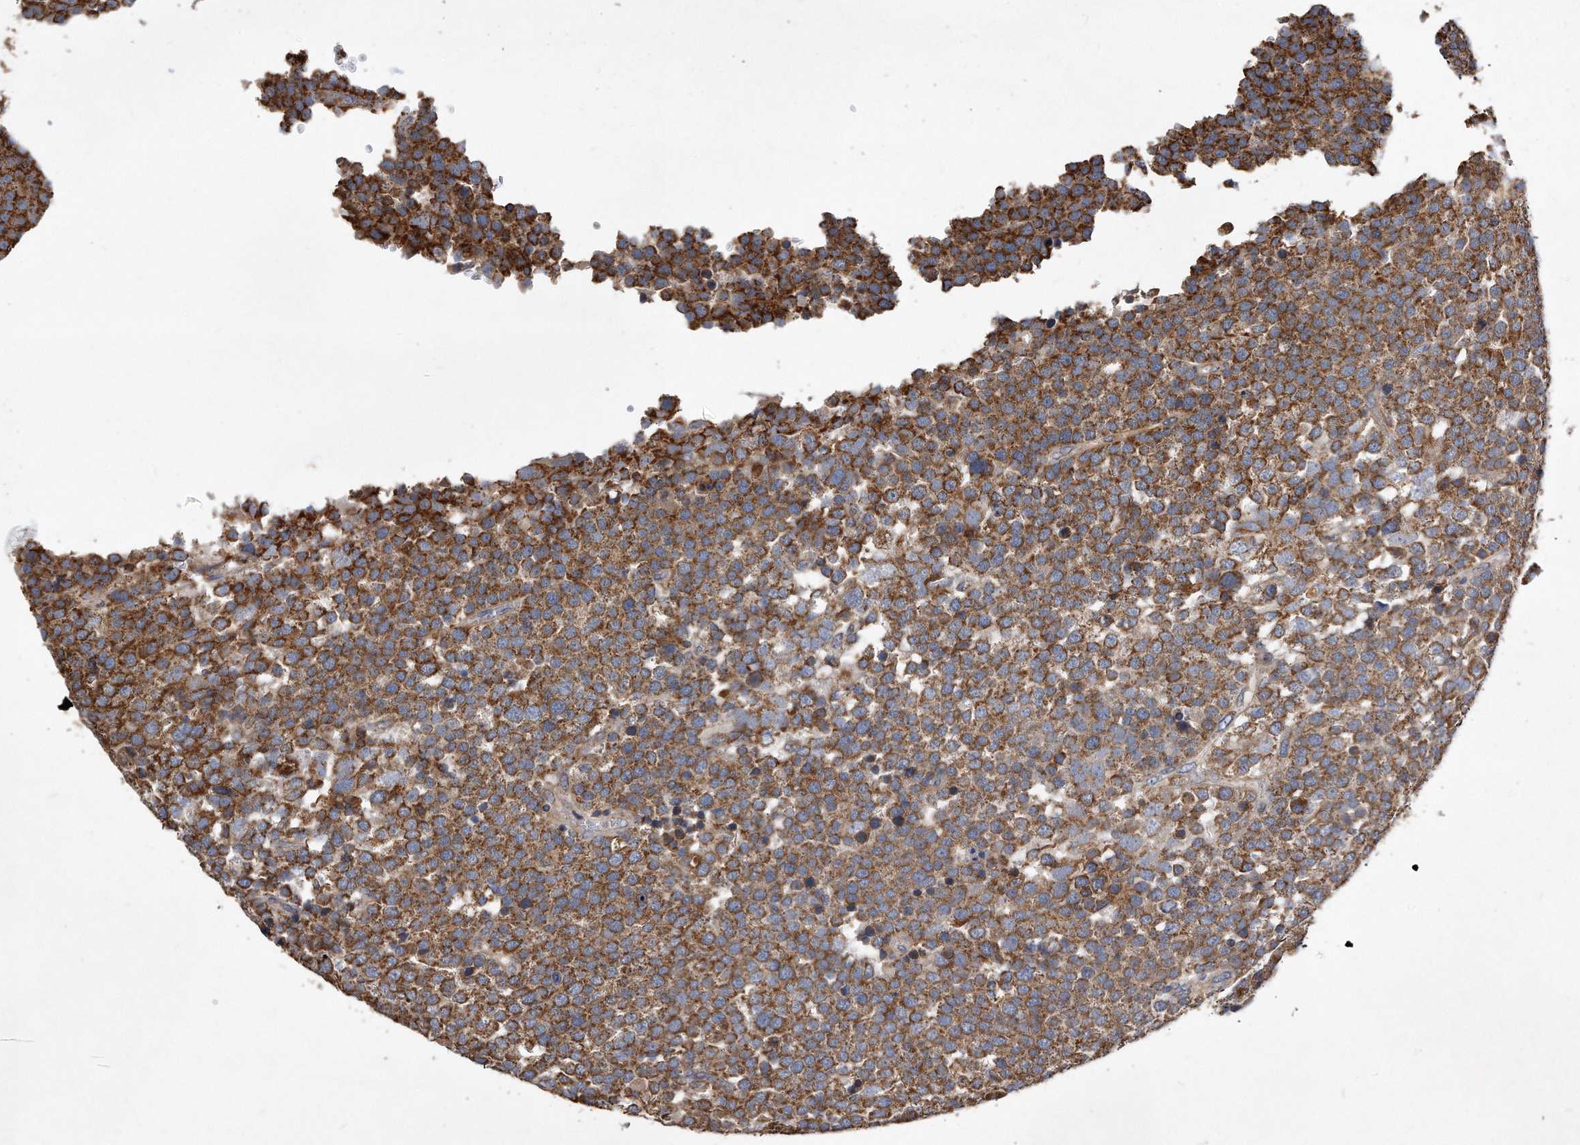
{"staining": {"intensity": "moderate", "quantity": ">75%", "location": "cytoplasmic/membranous"}, "tissue": "testis cancer", "cell_type": "Tumor cells", "image_type": "cancer", "snomed": [{"axis": "morphology", "description": "Seminoma, NOS"}, {"axis": "topography", "description": "Testis"}], "caption": "Testis cancer (seminoma) stained for a protein demonstrates moderate cytoplasmic/membranous positivity in tumor cells.", "gene": "PPP5C", "patient": {"sex": "male", "age": 71}}